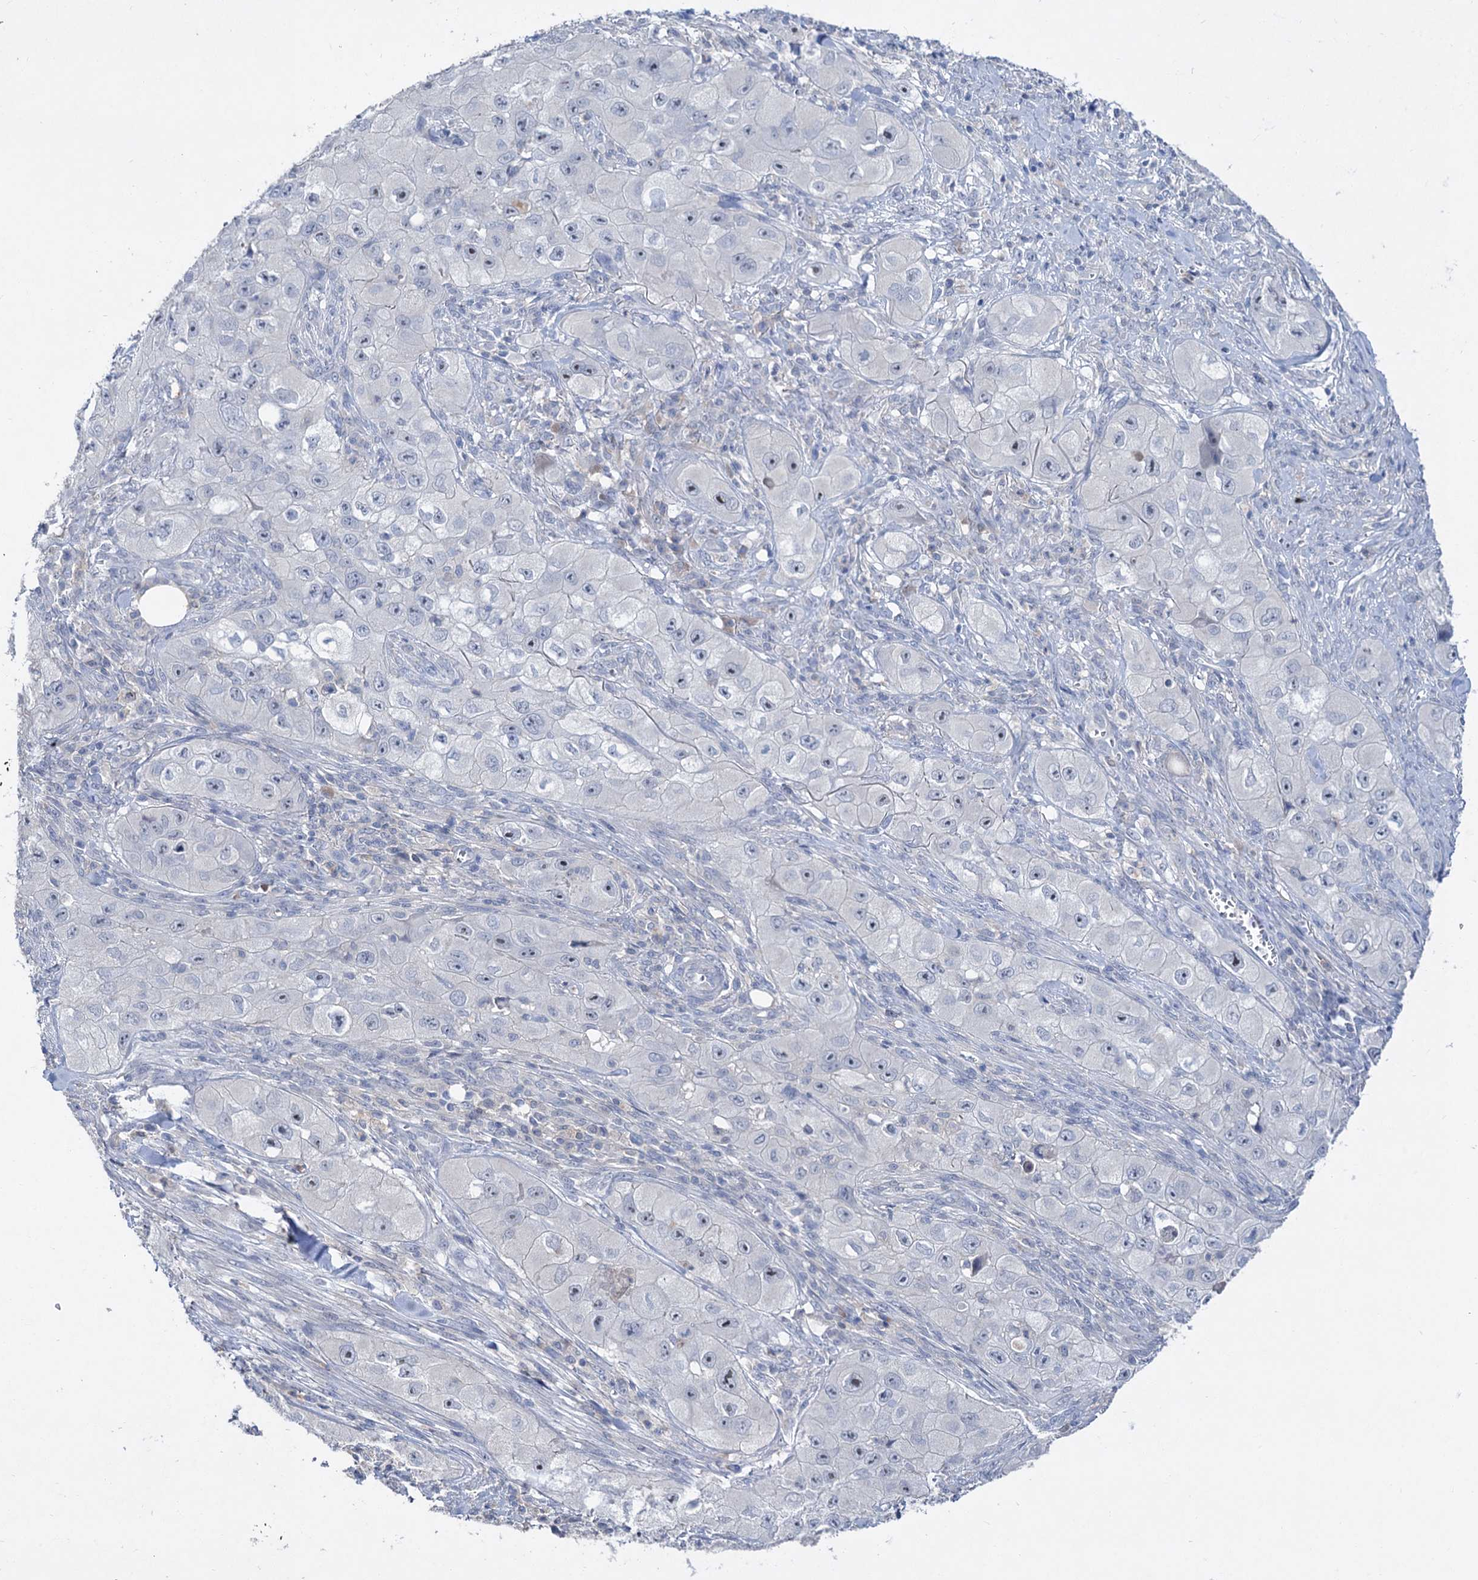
{"staining": {"intensity": "weak", "quantity": "25%-75%", "location": "nuclear"}, "tissue": "skin cancer", "cell_type": "Tumor cells", "image_type": "cancer", "snomed": [{"axis": "morphology", "description": "Squamous cell carcinoma, NOS"}, {"axis": "topography", "description": "Skin"}, {"axis": "topography", "description": "Subcutis"}], "caption": "The histopathology image exhibits staining of squamous cell carcinoma (skin), revealing weak nuclear protein staining (brown color) within tumor cells.", "gene": "ATP4A", "patient": {"sex": "male", "age": 73}}